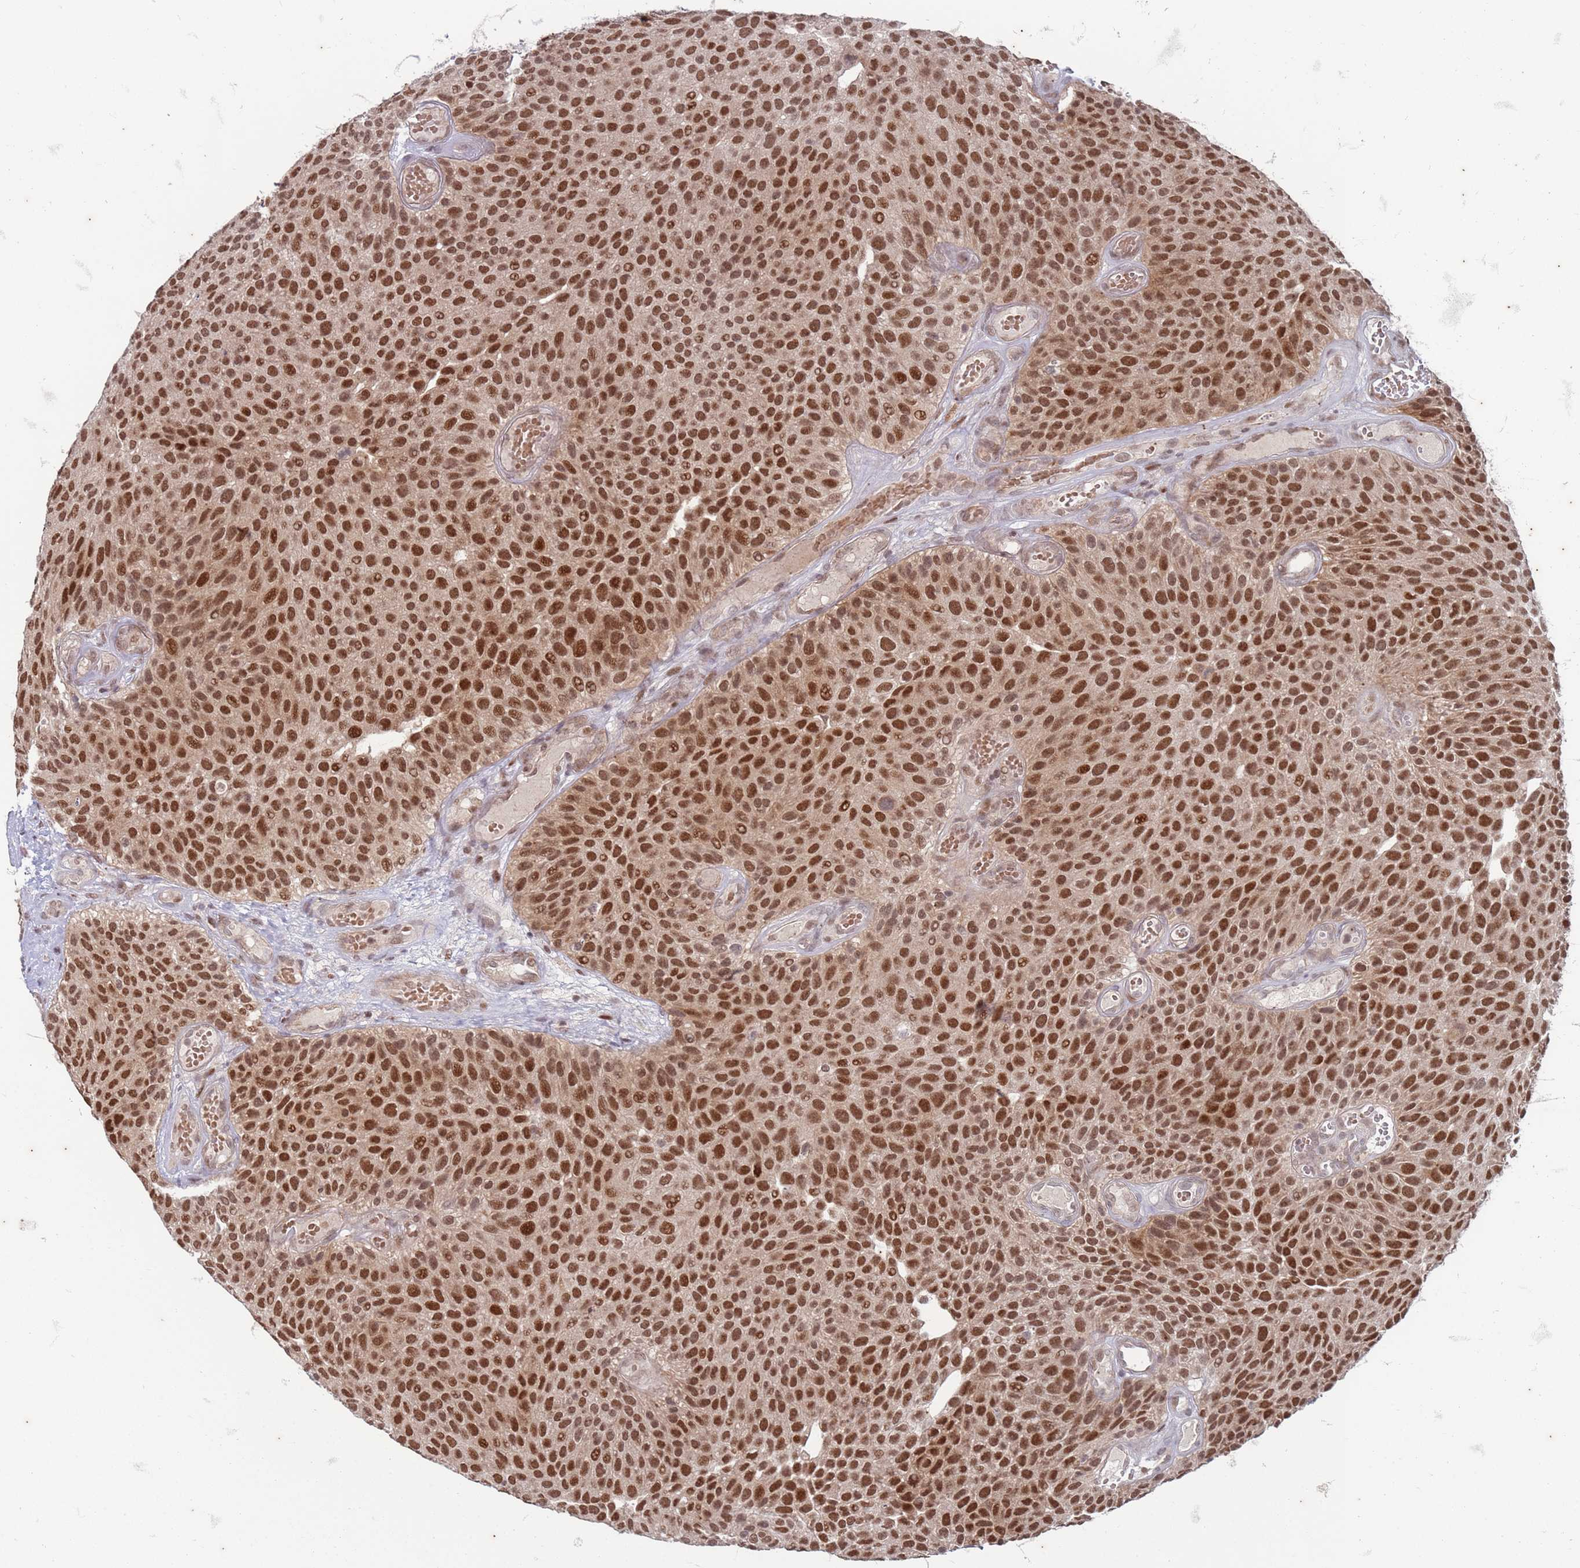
{"staining": {"intensity": "strong", "quantity": ">75%", "location": "nuclear"}, "tissue": "urothelial cancer", "cell_type": "Tumor cells", "image_type": "cancer", "snomed": [{"axis": "morphology", "description": "Urothelial carcinoma, Low grade"}, {"axis": "topography", "description": "Urinary bladder"}], "caption": "Human low-grade urothelial carcinoma stained with a protein marker demonstrates strong staining in tumor cells.", "gene": "TRMT6", "patient": {"sex": "male", "age": 89}}